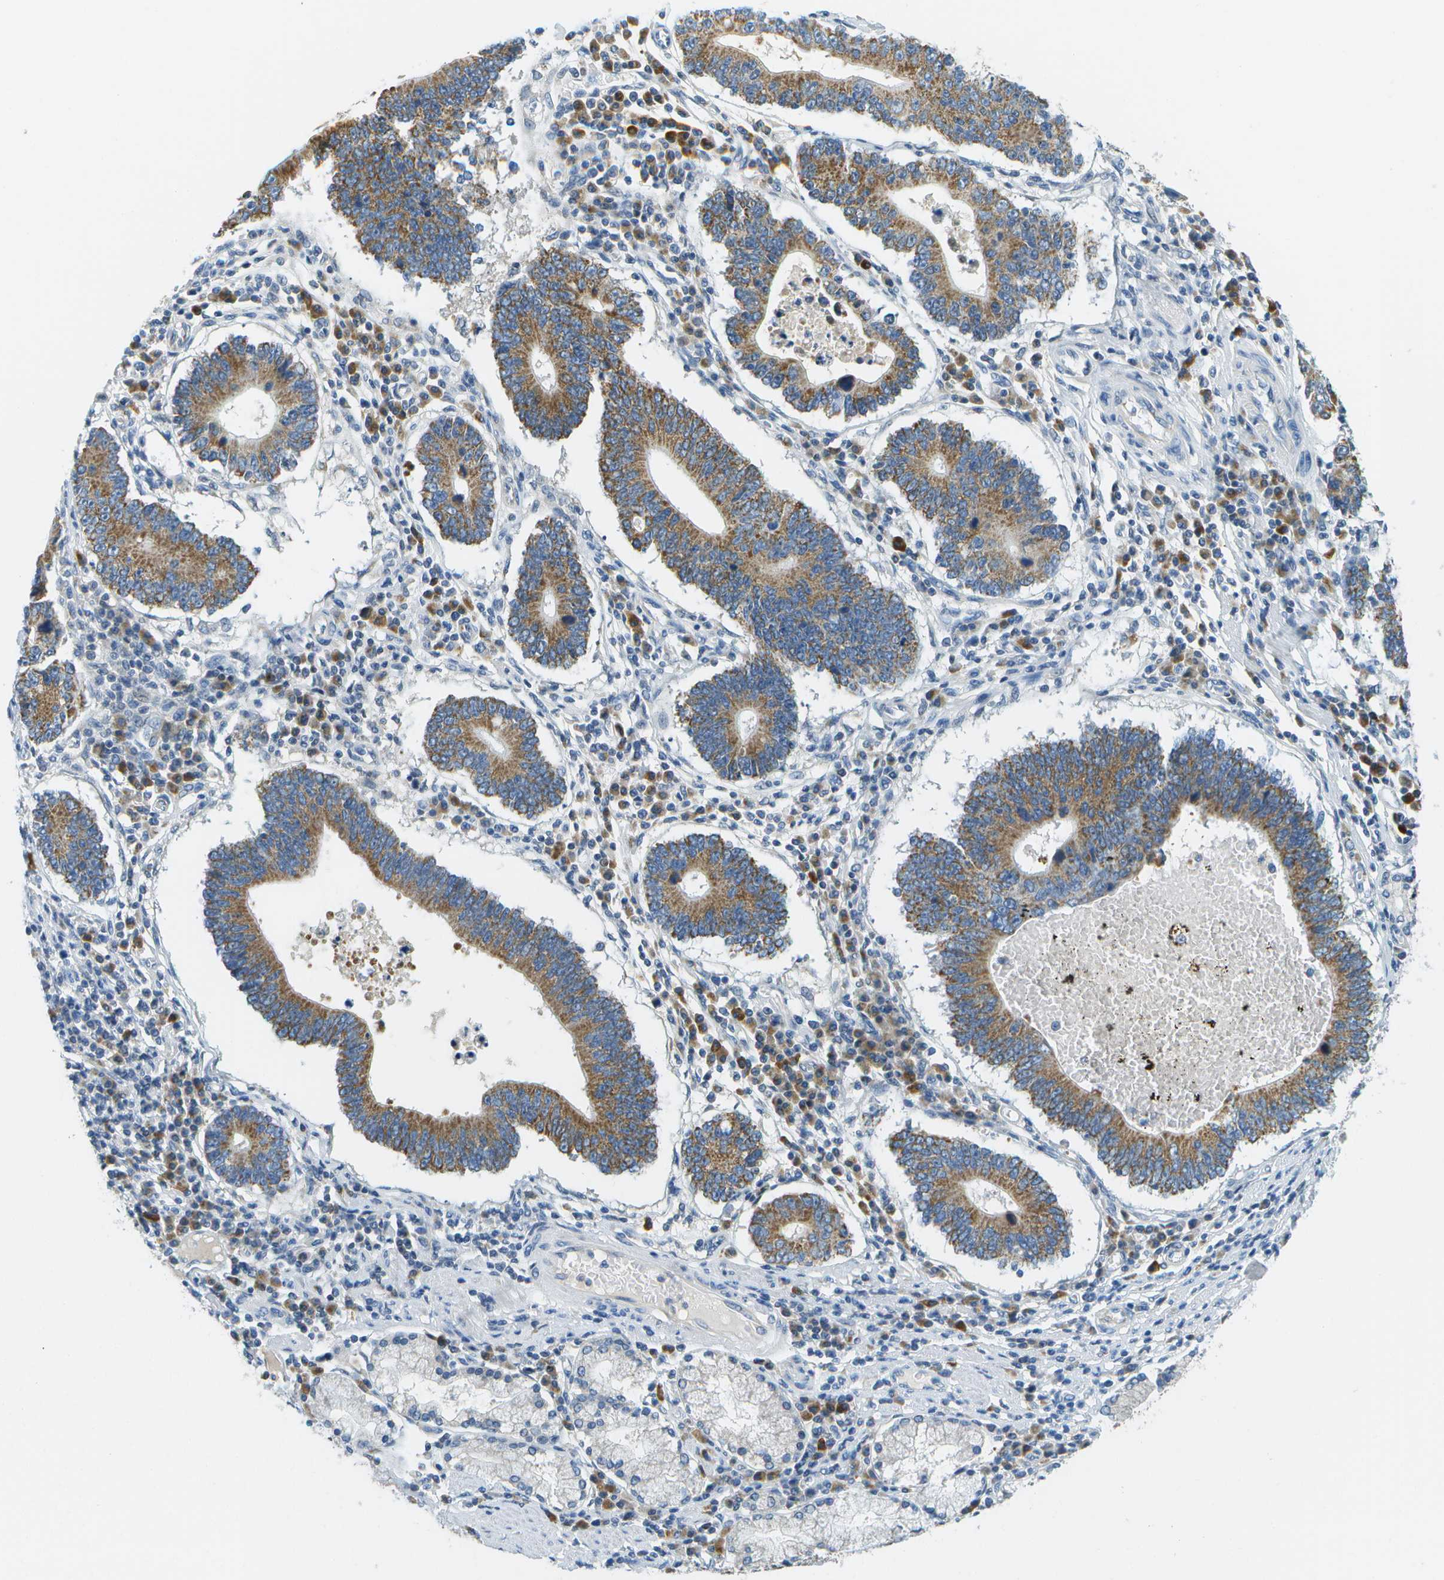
{"staining": {"intensity": "moderate", "quantity": ">75%", "location": "cytoplasmic/membranous"}, "tissue": "stomach cancer", "cell_type": "Tumor cells", "image_type": "cancer", "snomed": [{"axis": "morphology", "description": "Adenocarcinoma, NOS"}, {"axis": "topography", "description": "Stomach"}], "caption": "Human stomach cancer (adenocarcinoma) stained for a protein (brown) shows moderate cytoplasmic/membranous positive expression in approximately >75% of tumor cells.", "gene": "PTGIS", "patient": {"sex": "male", "age": 59}}